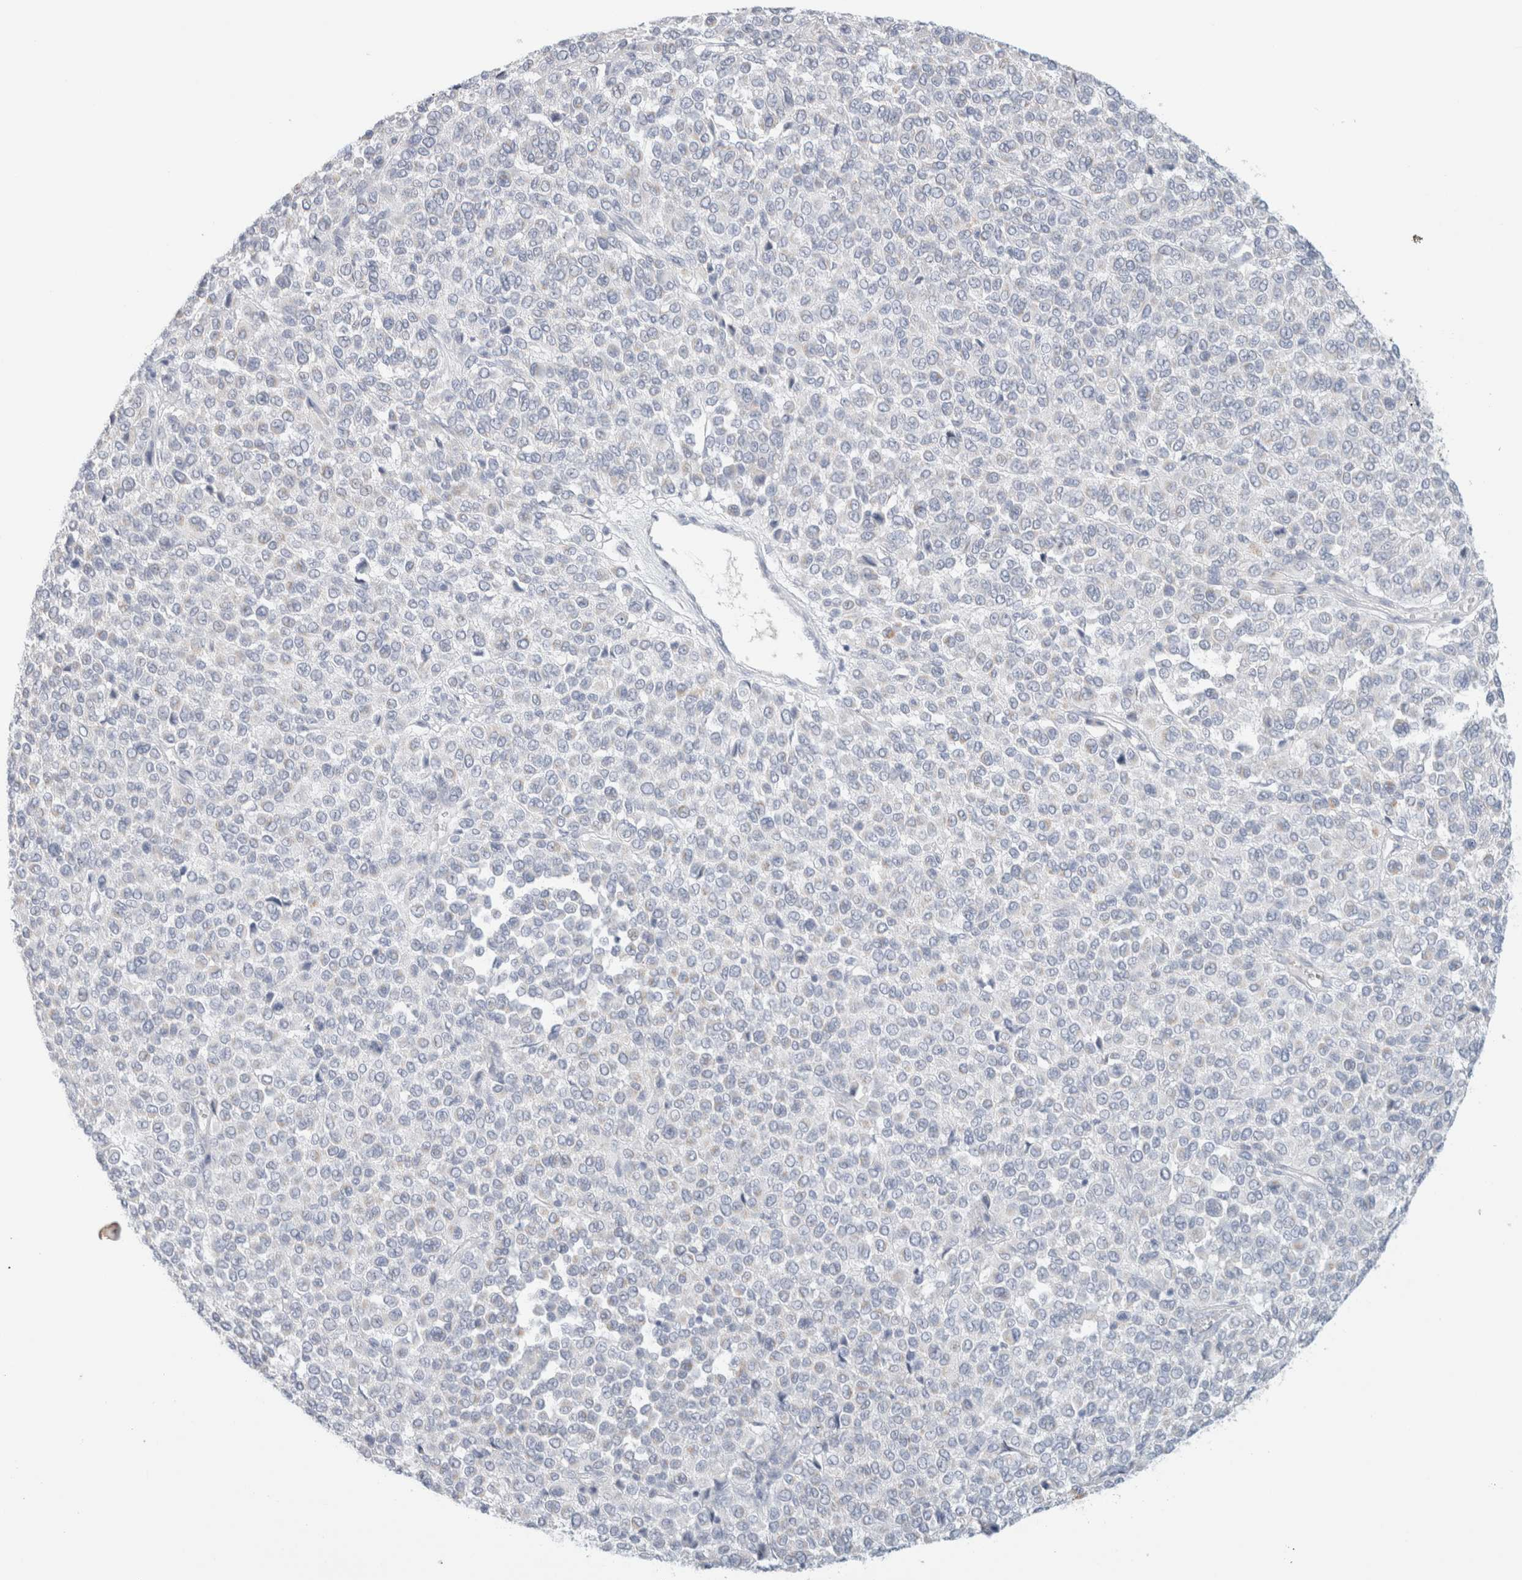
{"staining": {"intensity": "negative", "quantity": "none", "location": "none"}, "tissue": "melanoma", "cell_type": "Tumor cells", "image_type": "cancer", "snomed": [{"axis": "morphology", "description": "Malignant melanoma, Metastatic site"}, {"axis": "topography", "description": "Pancreas"}], "caption": "Protein analysis of melanoma demonstrates no significant expression in tumor cells.", "gene": "HEXD", "patient": {"sex": "female", "age": 30}}